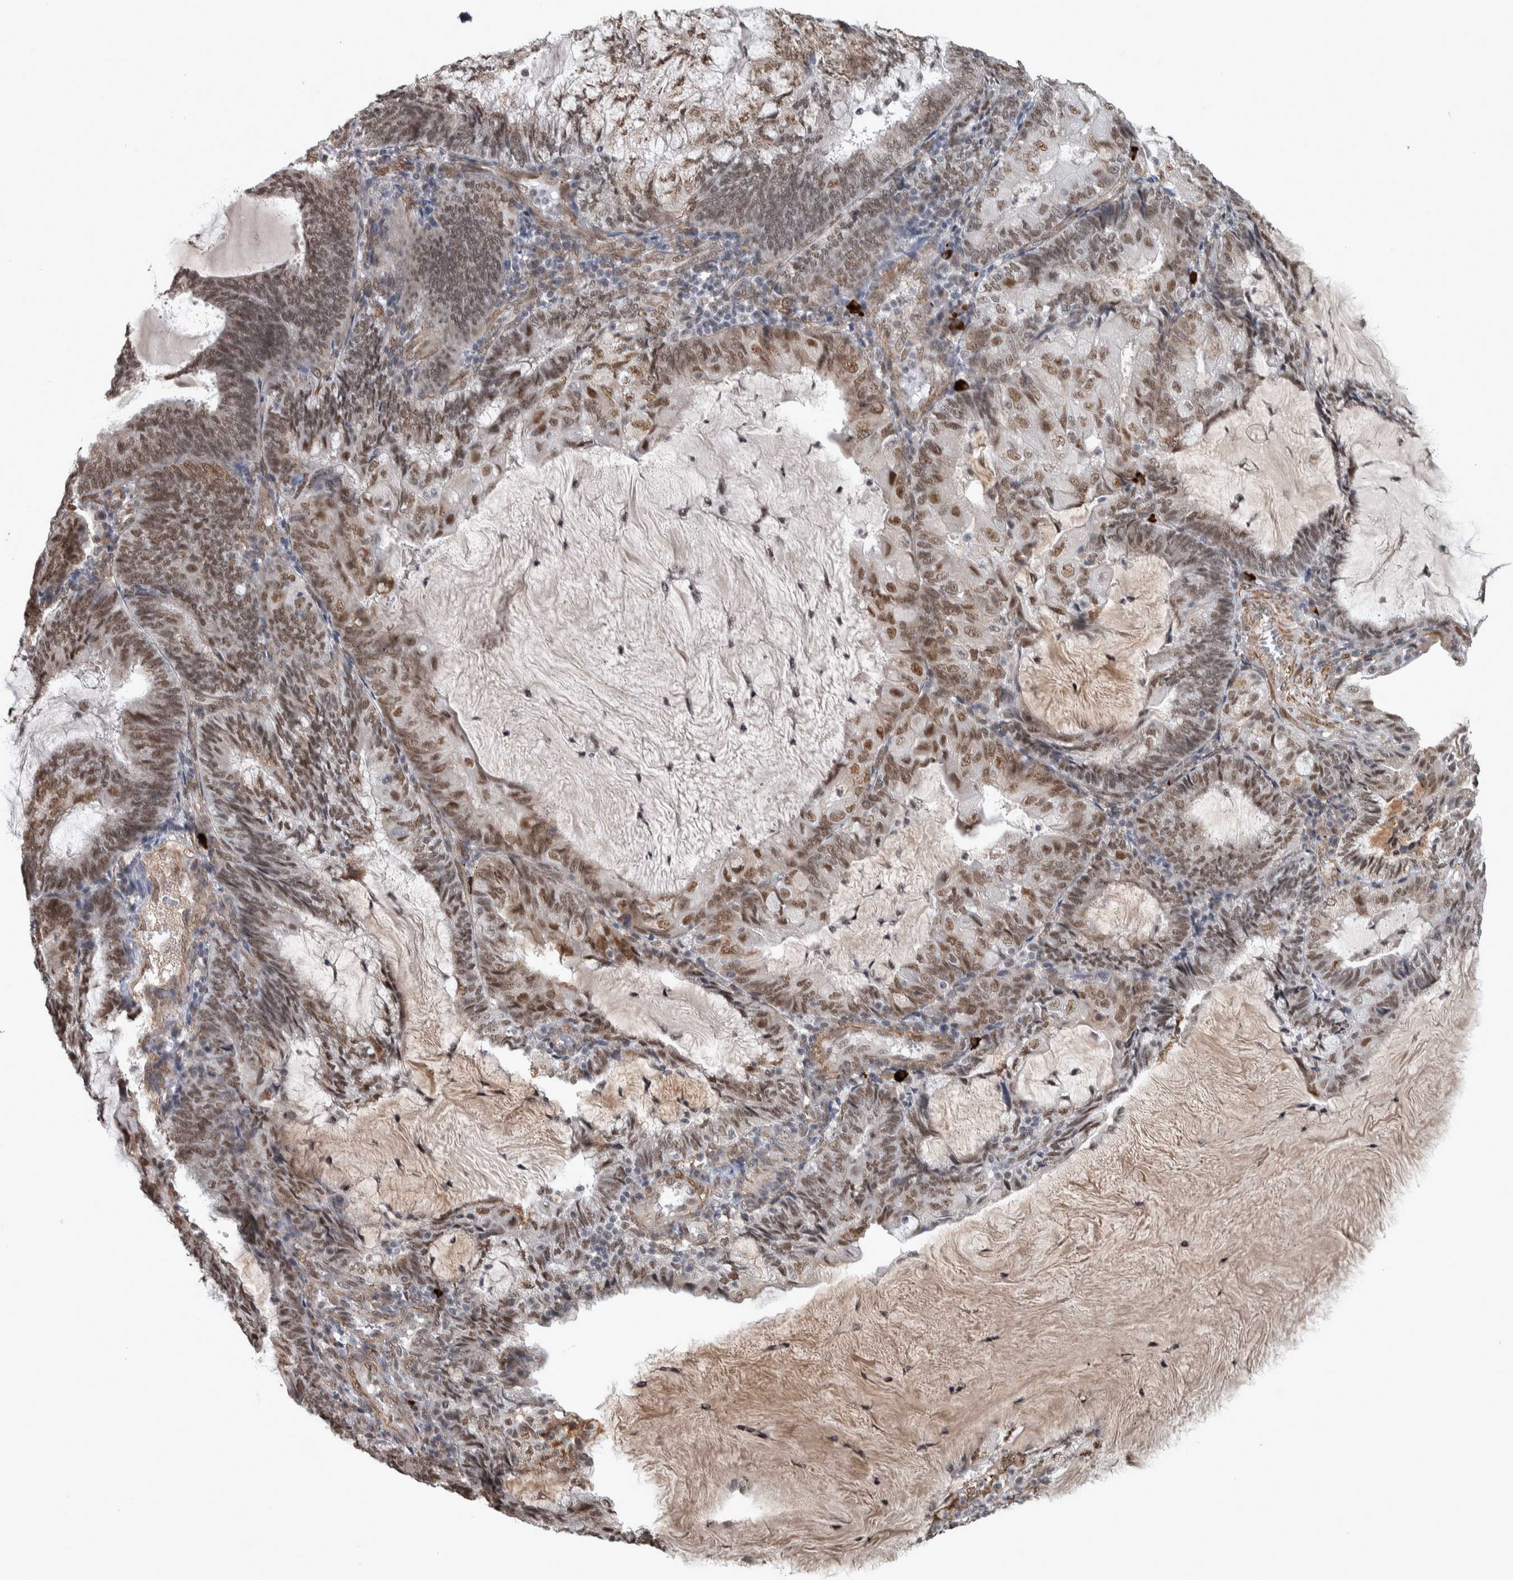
{"staining": {"intensity": "moderate", "quantity": ">75%", "location": "nuclear"}, "tissue": "endometrial cancer", "cell_type": "Tumor cells", "image_type": "cancer", "snomed": [{"axis": "morphology", "description": "Adenocarcinoma, NOS"}, {"axis": "topography", "description": "Endometrium"}], "caption": "Adenocarcinoma (endometrial) stained with IHC reveals moderate nuclear positivity in approximately >75% of tumor cells.", "gene": "DDX42", "patient": {"sex": "female", "age": 81}}